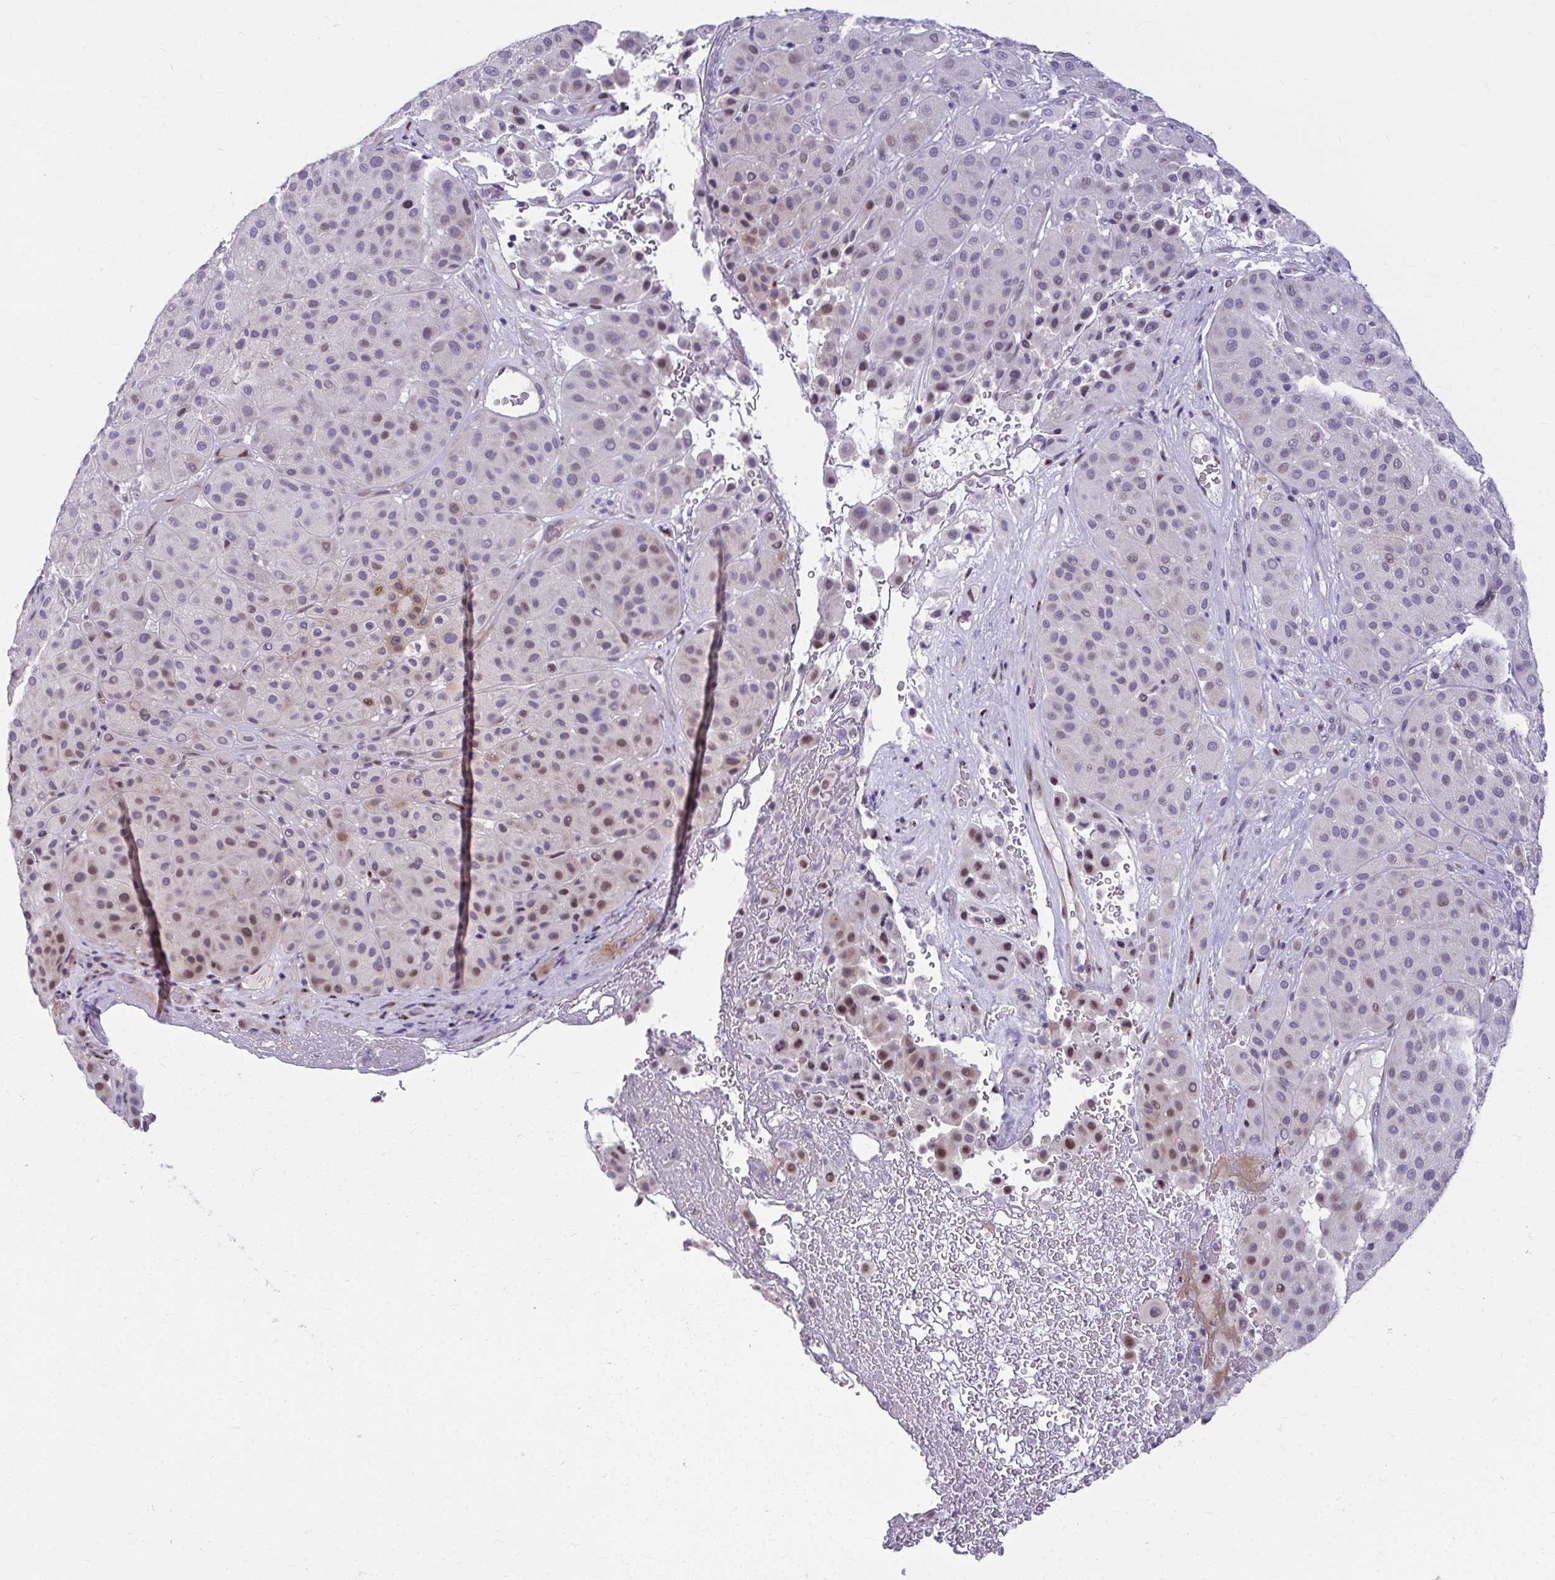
{"staining": {"intensity": "moderate", "quantity": "<25%", "location": "nuclear"}, "tissue": "melanoma", "cell_type": "Tumor cells", "image_type": "cancer", "snomed": [{"axis": "morphology", "description": "Malignant melanoma, Metastatic site"}, {"axis": "topography", "description": "Smooth muscle"}], "caption": "This image reveals immunohistochemistry staining of malignant melanoma (metastatic site), with low moderate nuclear expression in approximately <25% of tumor cells.", "gene": "ODF1", "patient": {"sex": "male", "age": 41}}